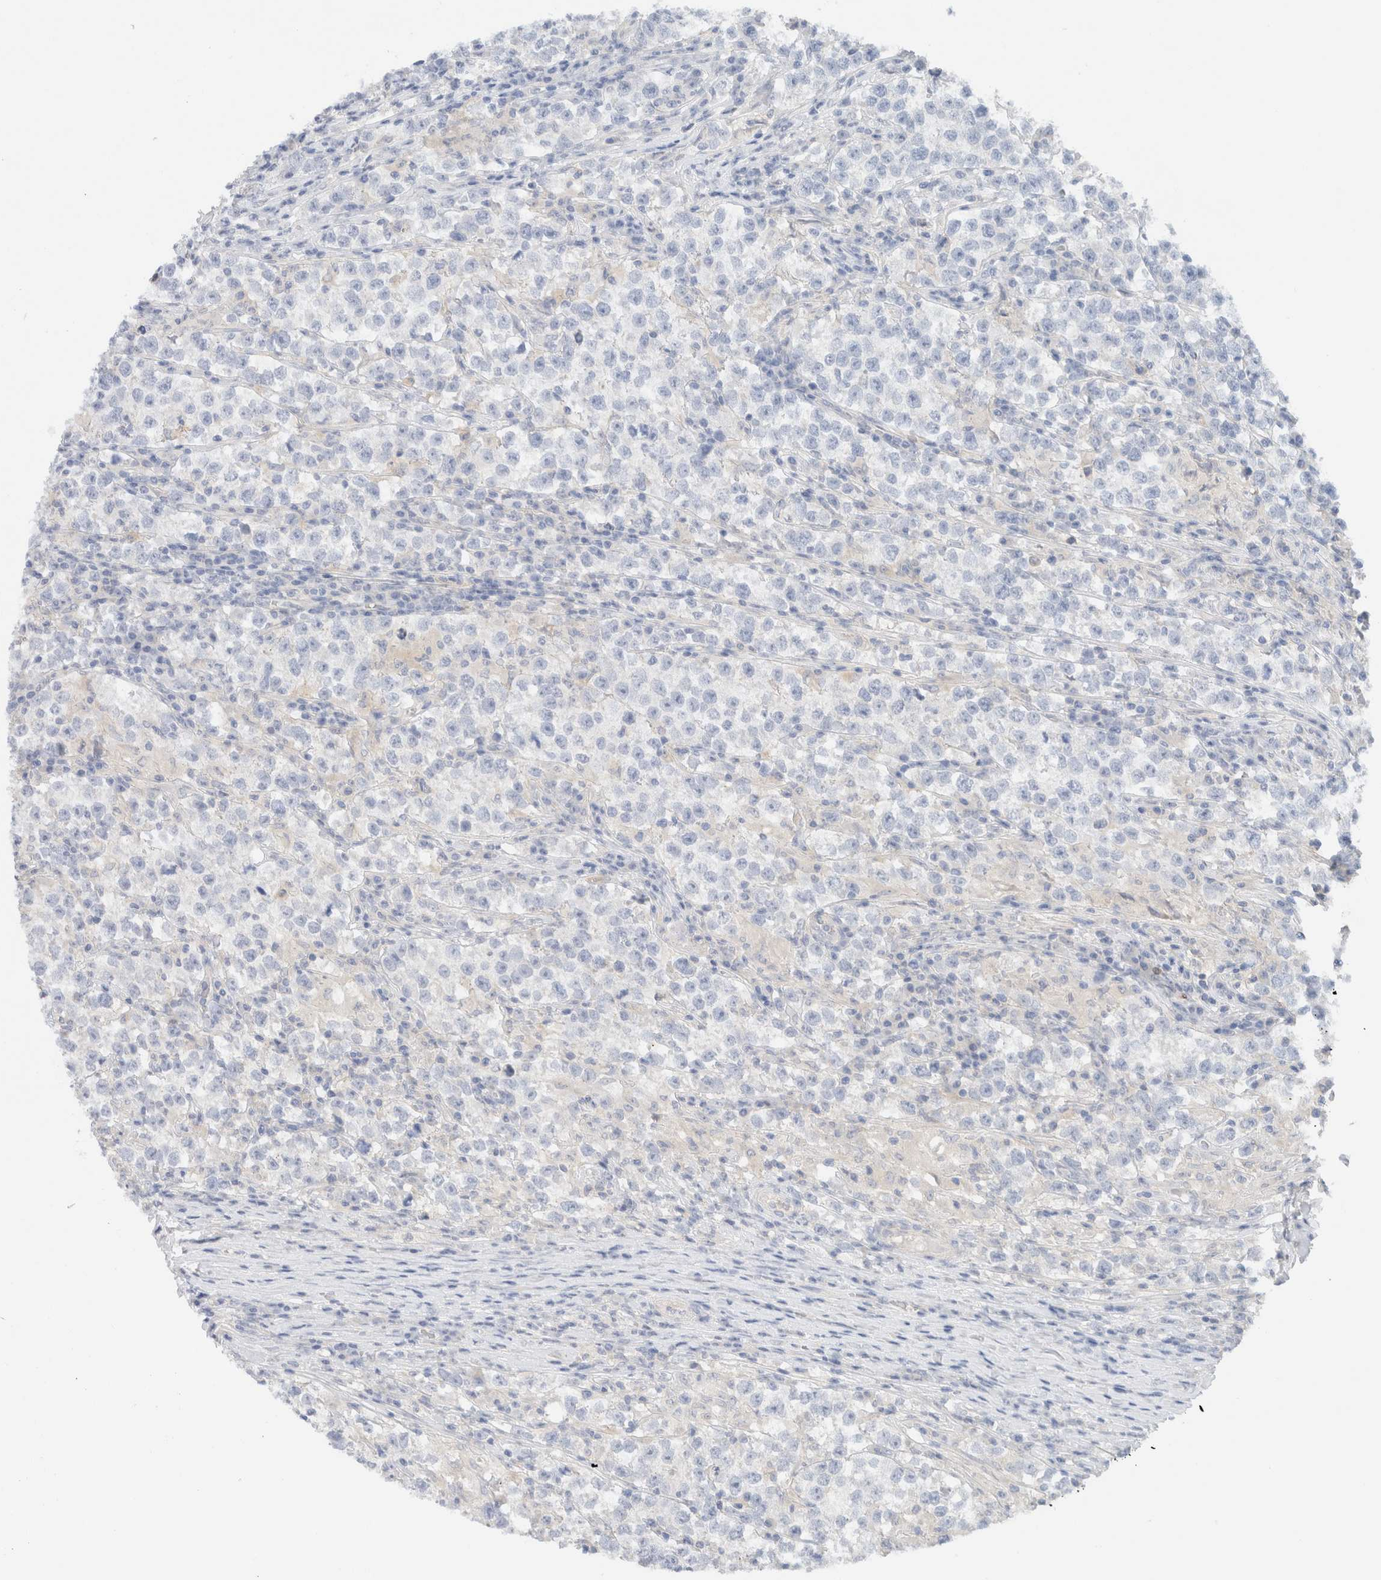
{"staining": {"intensity": "negative", "quantity": "none", "location": "none"}, "tissue": "testis cancer", "cell_type": "Tumor cells", "image_type": "cancer", "snomed": [{"axis": "morphology", "description": "Normal tissue, NOS"}, {"axis": "morphology", "description": "Seminoma, NOS"}, {"axis": "topography", "description": "Testis"}], "caption": "Immunohistochemistry photomicrograph of neoplastic tissue: testis cancer (seminoma) stained with DAB shows no significant protein staining in tumor cells.", "gene": "SDR16C5", "patient": {"sex": "male", "age": 43}}